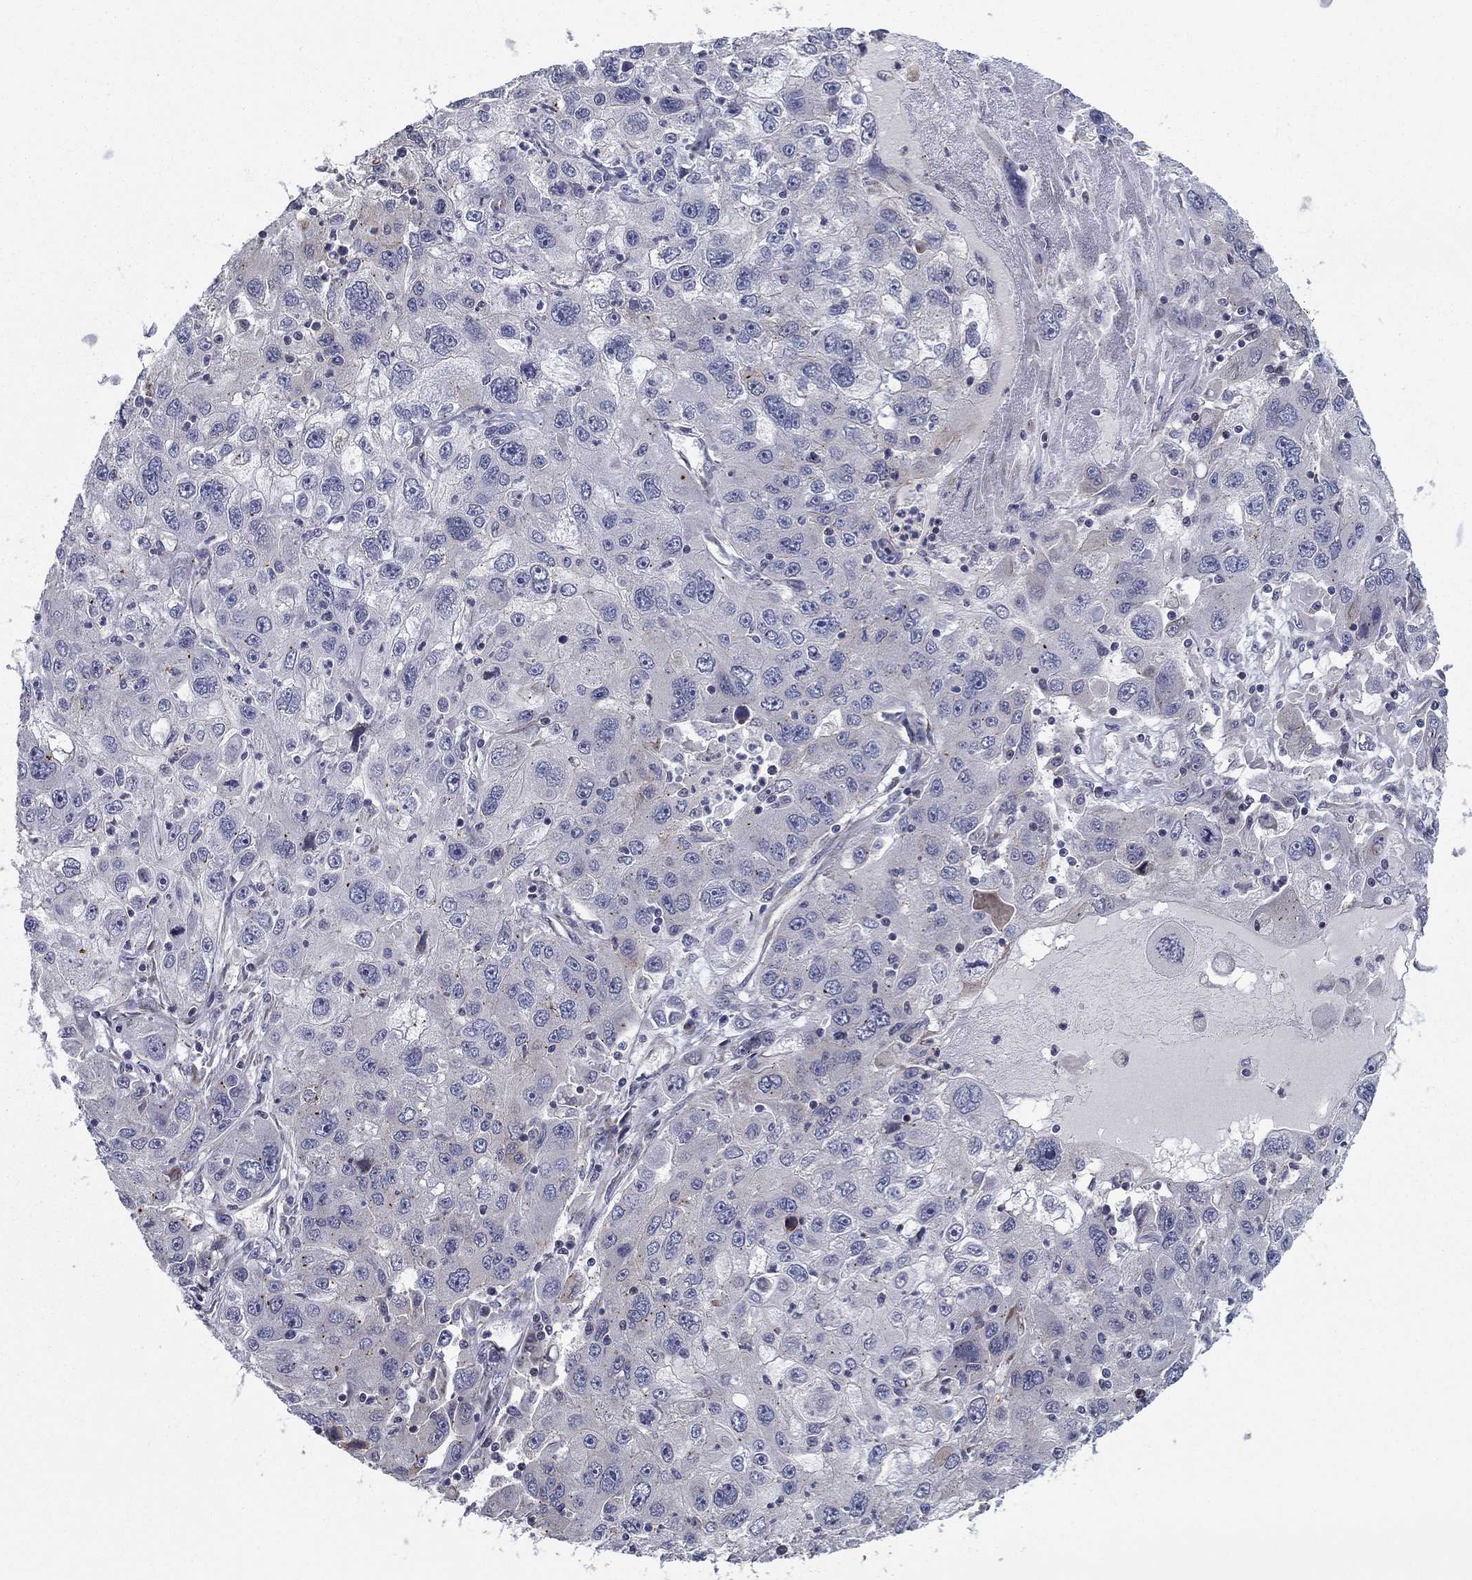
{"staining": {"intensity": "negative", "quantity": "none", "location": "none"}, "tissue": "stomach cancer", "cell_type": "Tumor cells", "image_type": "cancer", "snomed": [{"axis": "morphology", "description": "Adenocarcinoma, NOS"}, {"axis": "topography", "description": "Stomach"}], "caption": "Tumor cells are negative for brown protein staining in adenocarcinoma (stomach).", "gene": "CLSTN1", "patient": {"sex": "male", "age": 56}}